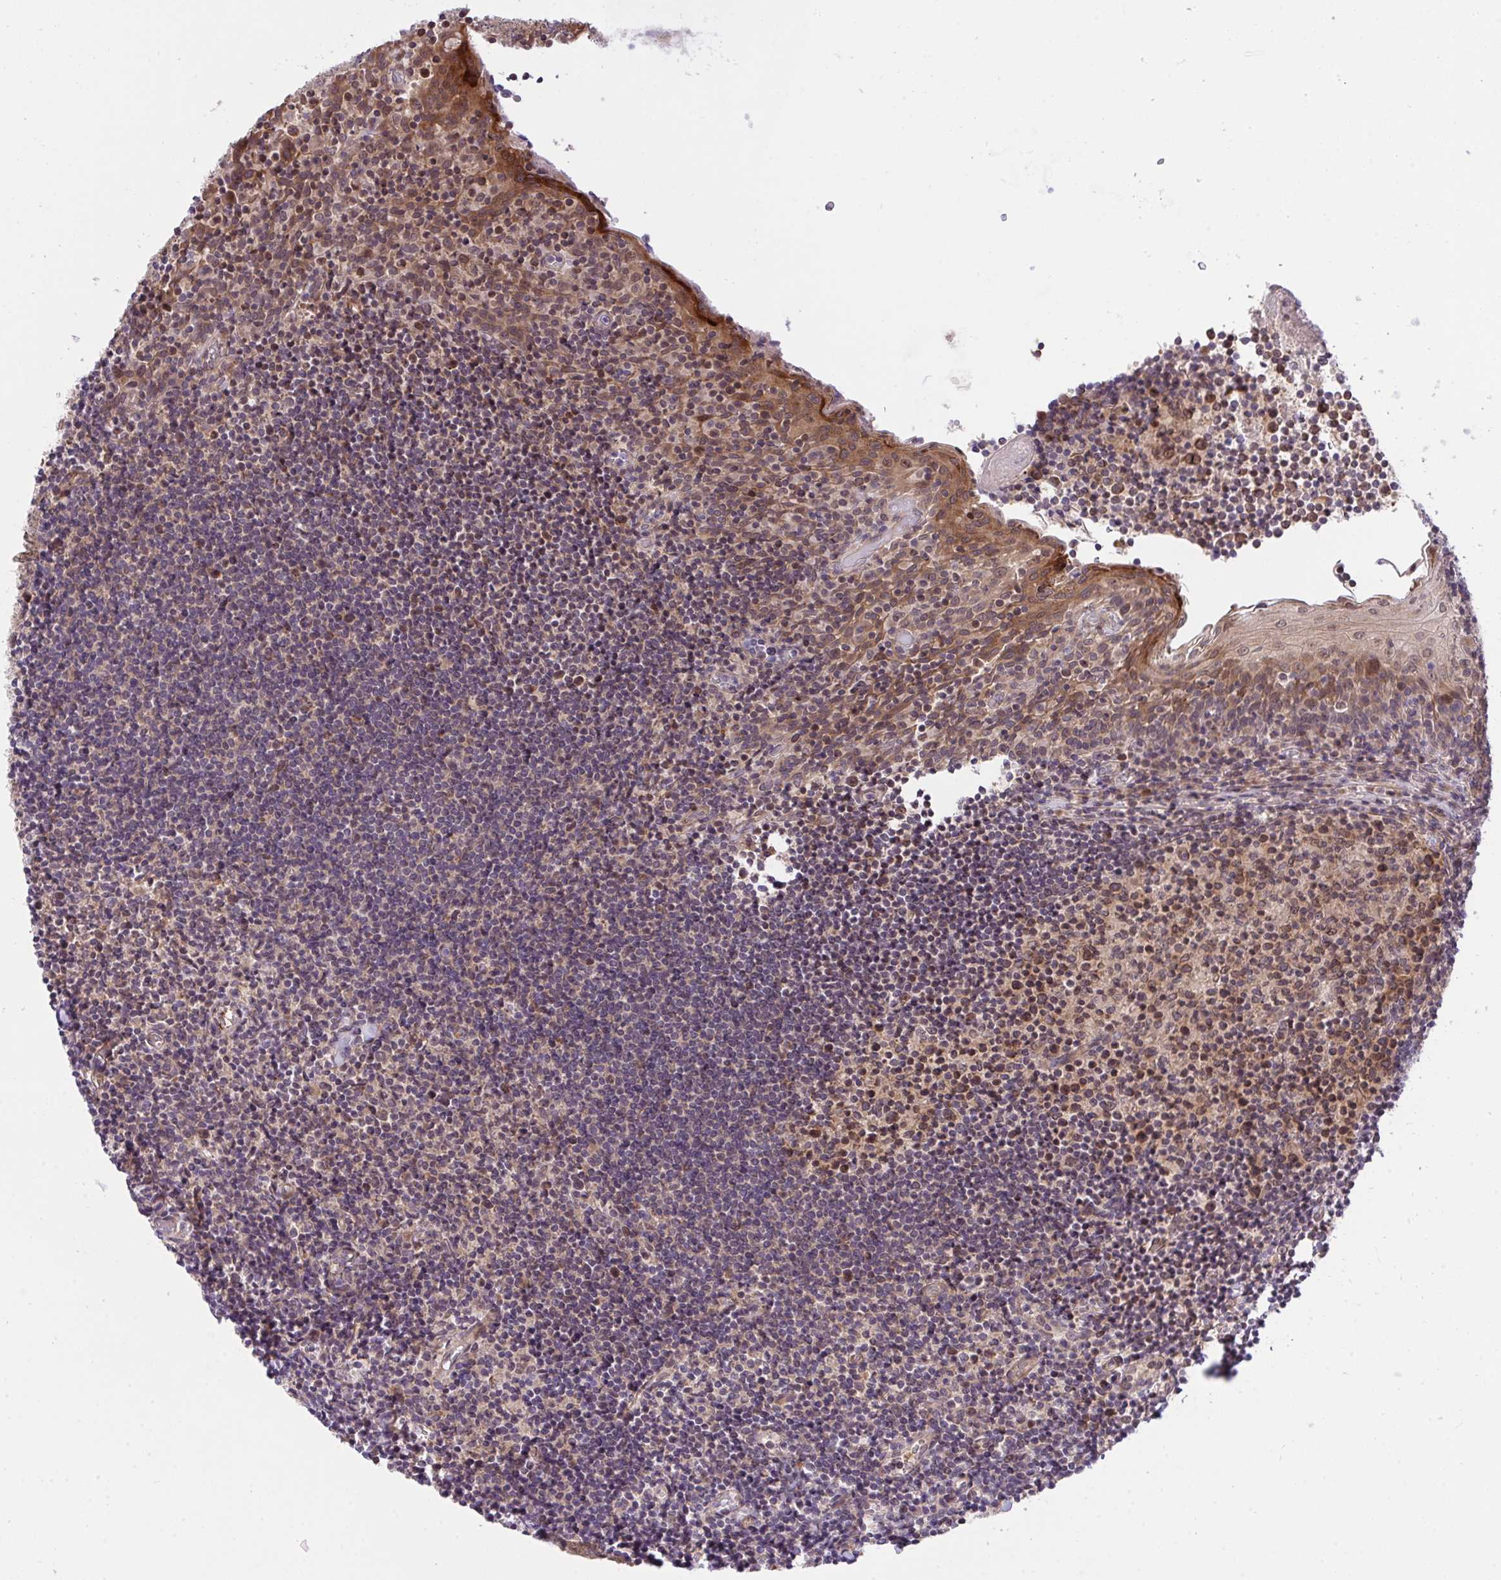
{"staining": {"intensity": "moderate", "quantity": ">75%", "location": "cytoplasmic/membranous"}, "tissue": "tonsil", "cell_type": "Germinal center cells", "image_type": "normal", "snomed": [{"axis": "morphology", "description": "Normal tissue, NOS"}, {"axis": "topography", "description": "Tonsil"}], "caption": "Tonsil stained with DAB IHC reveals medium levels of moderate cytoplasmic/membranous staining in about >75% of germinal center cells.", "gene": "ERI1", "patient": {"sex": "female", "age": 10}}